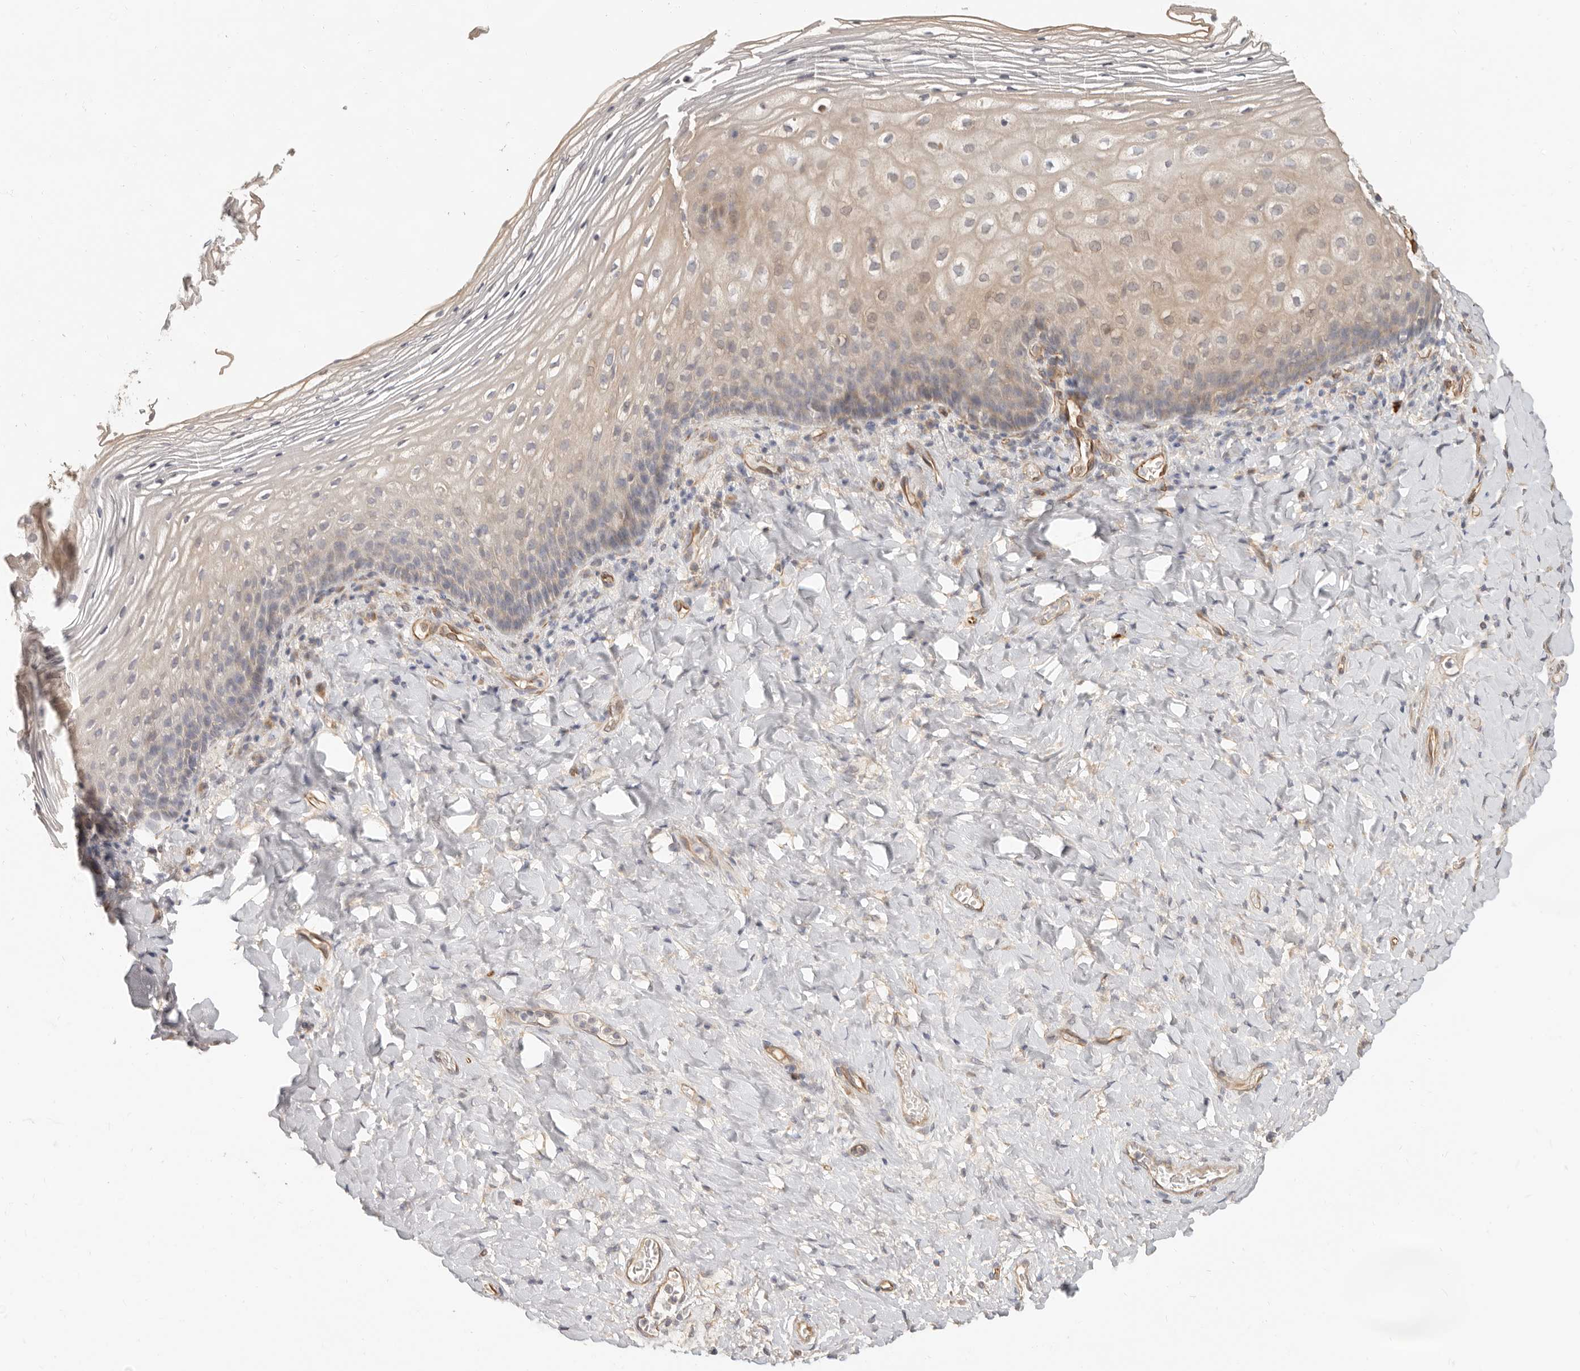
{"staining": {"intensity": "weak", "quantity": "<25%", "location": "cytoplasmic/membranous"}, "tissue": "vagina", "cell_type": "Squamous epithelial cells", "image_type": "normal", "snomed": [{"axis": "morphology", "description": "Normal tissue, NOS"}, {"axis": "topography", "description": "Vagina"}], "caption": "This histopathology image is of normal vagina stained with immunohistochemistry (IHC) to label a protein in brown with the nuclei are counter-stained blue. There is no staining in squamous epithelial cells.", "gene": "SPRING1", "patient": {"sex": "female", "age": 60}}